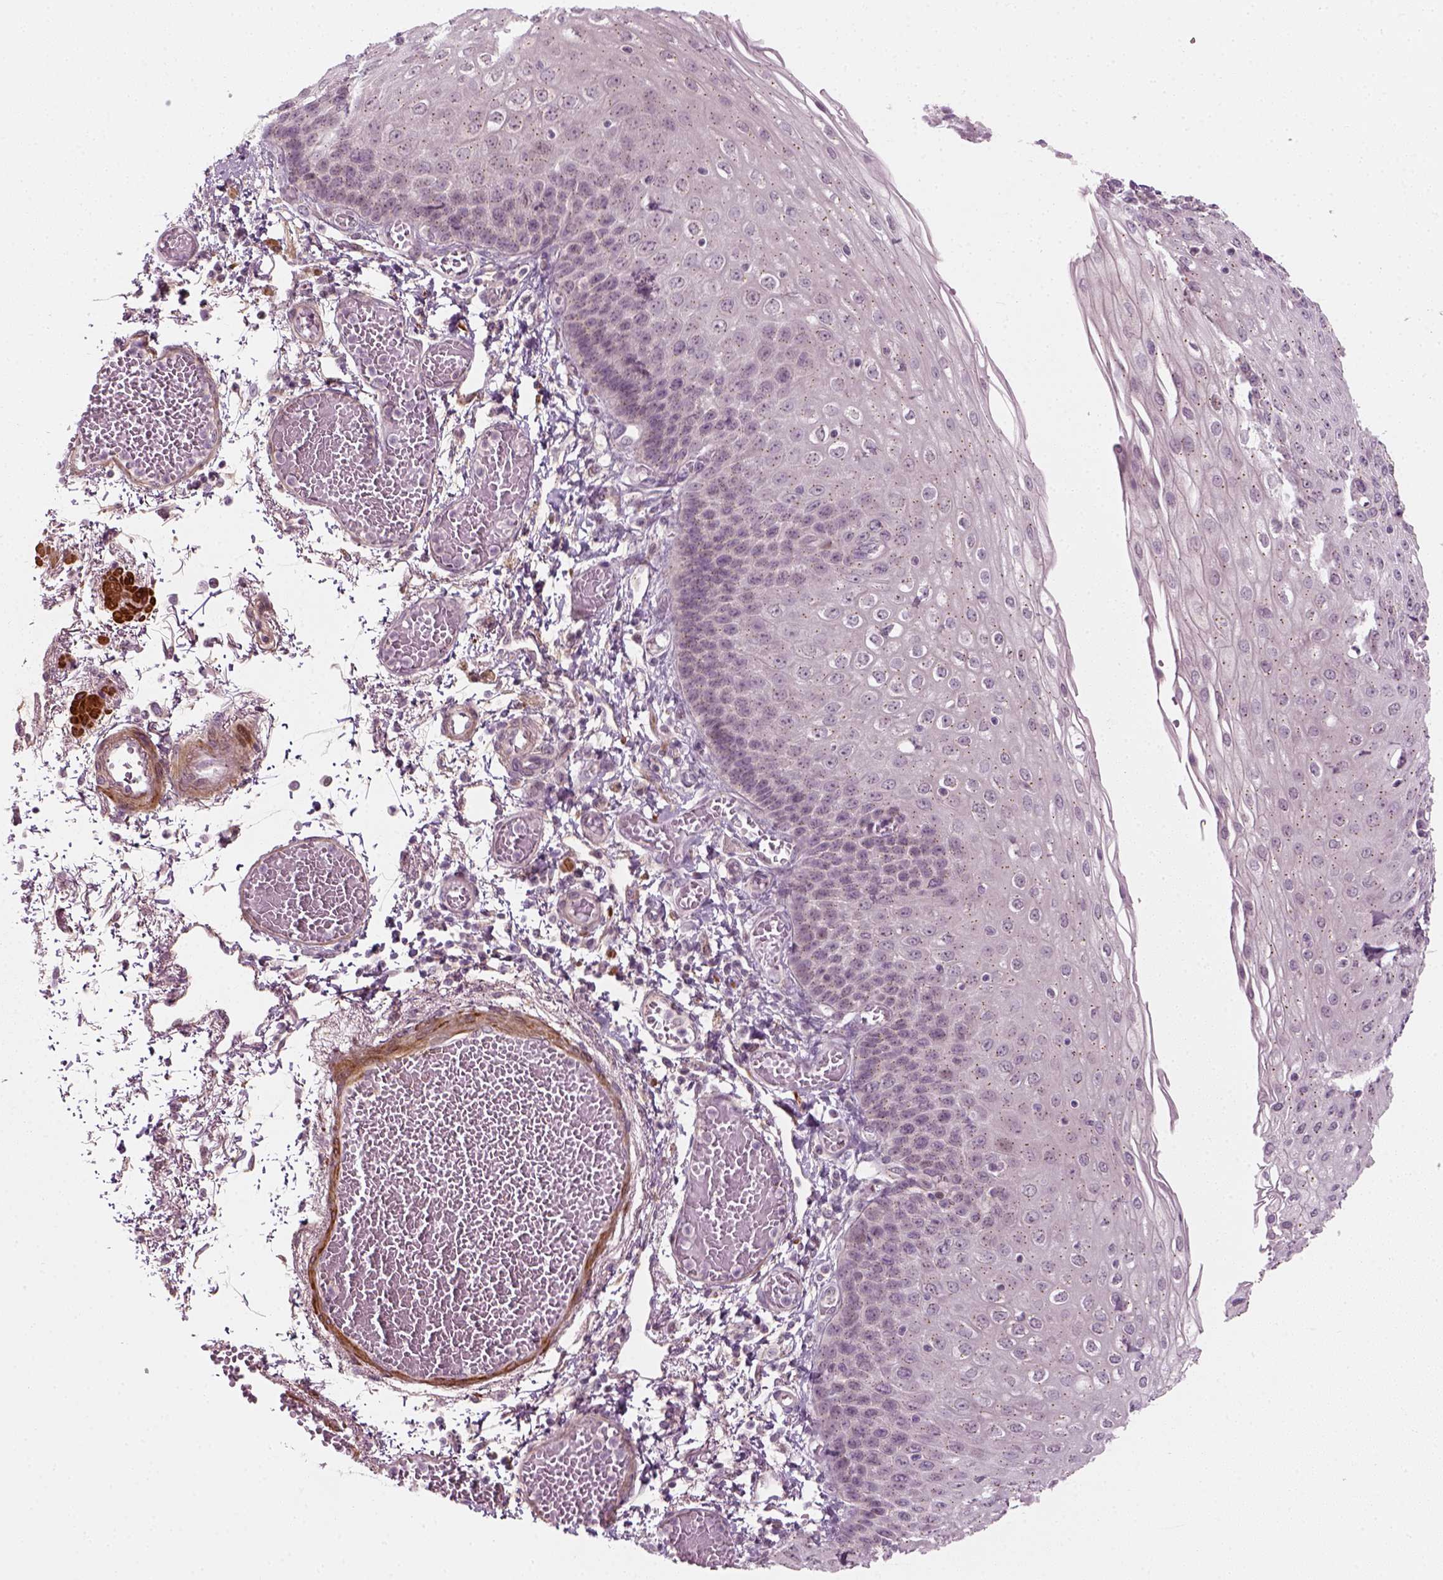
{"staining": {"intensity": "negative", "quantity": "none", "location": "none"}, "tissue": "esophagus", "cell_type": "Squamous epithelial cells", "image_type": "normal", "snomed": [{"axis": "morphology", "description": "Normal tissue, NOS"}, {"axis": "morphology", "description": "Adenocarcinoma, NOS"}, {"axis": "topography", "description": "Esophagus"}], "caption": "Immunohistochemical staining of unremarkable human esophagus shows no significant staining in squamous epithelial cells. (DAB (3,3'-diaminobenzidine) immunohistochemistry with hematoxylin counter stain).", "gene": "MLIP", "patient": {"sex": "male", "age": 81}}